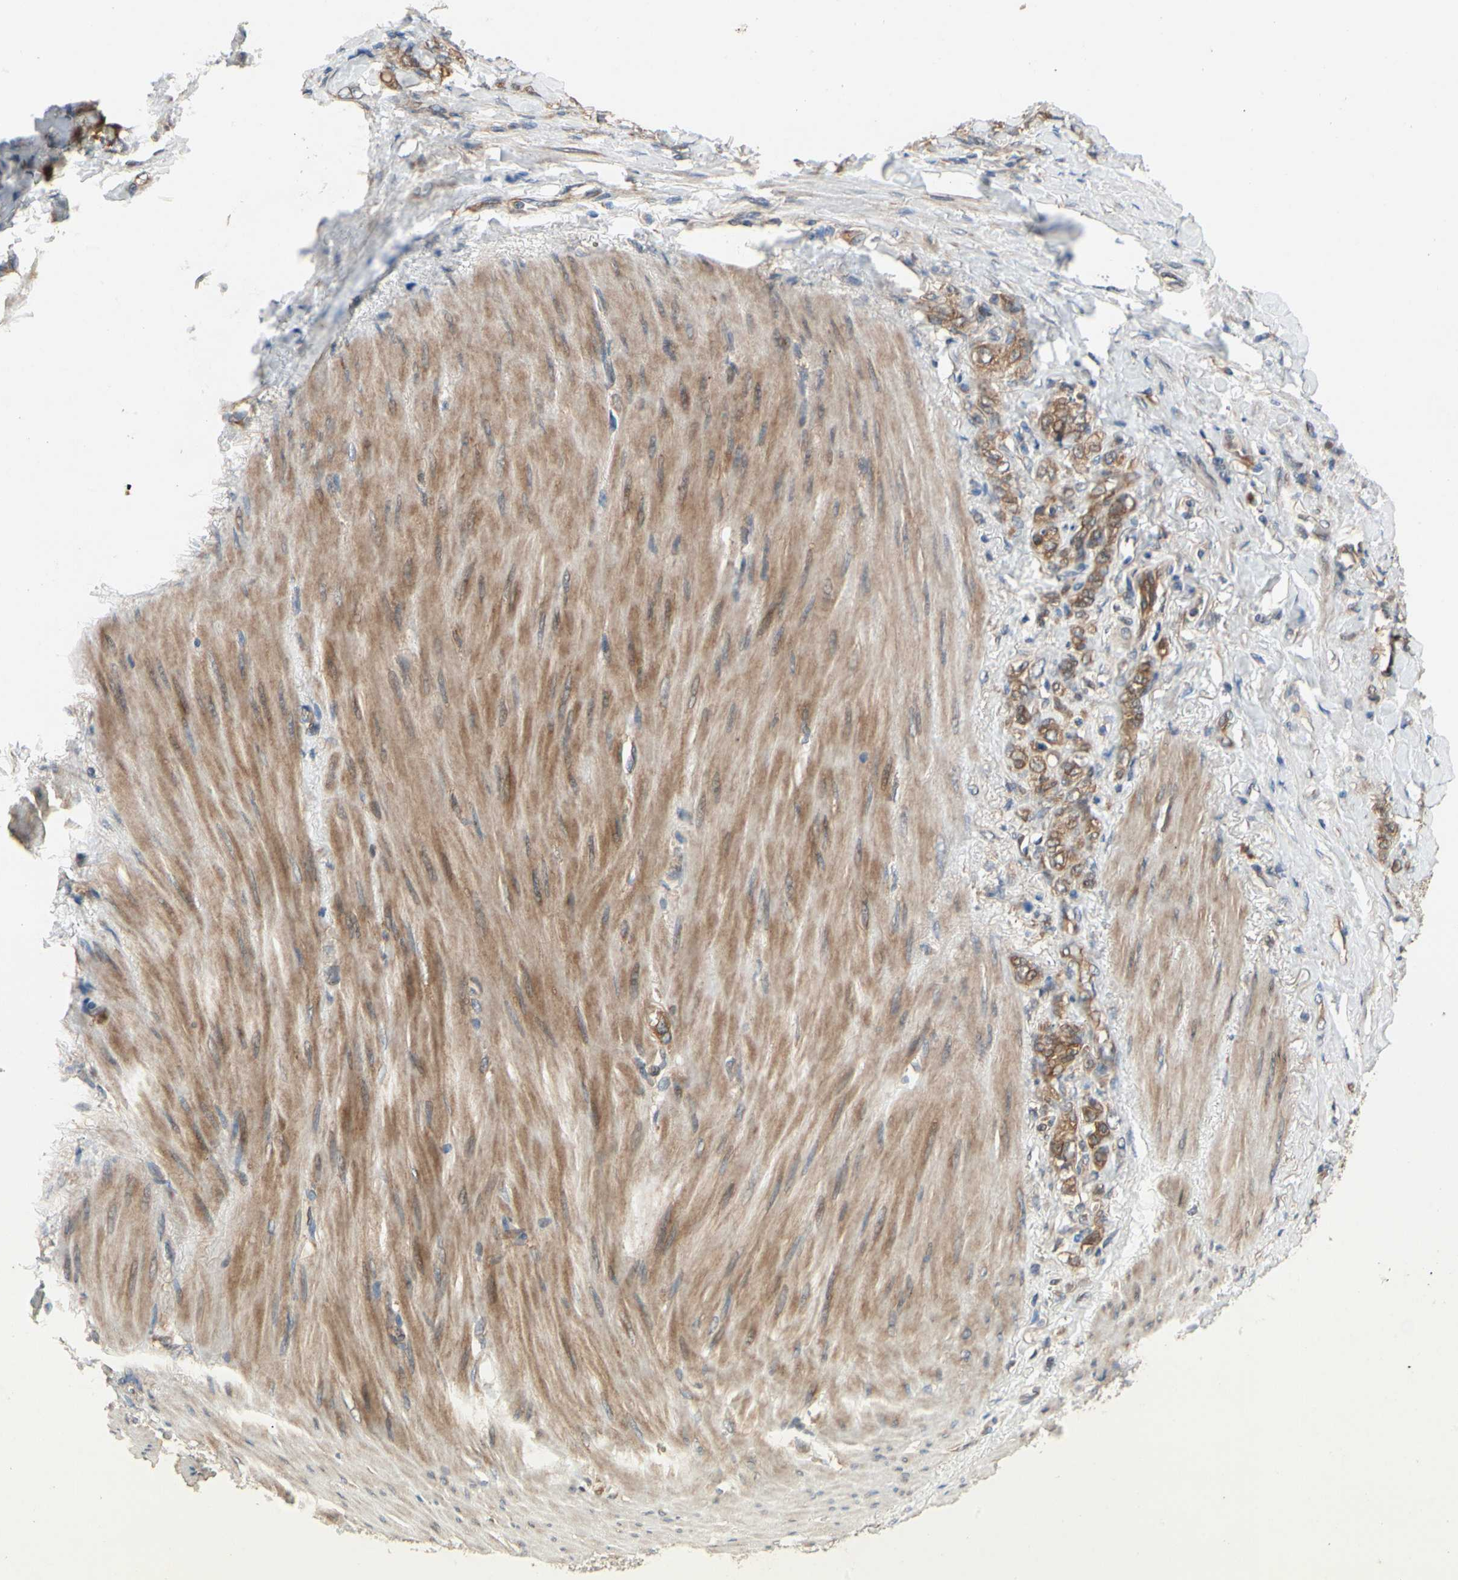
{"staining": {"intensity": "moderate", "quantity": ">75%", "location": "cytoplasmic/membranous"}, "tissue": "stomach cancer", "cell_type": "Tumor cells", "image_type": "cancer", "snomed": [{"axis": "morphology", "description": "Adenocarcinoma, NOS"}, {"axis": "topography", "description": "Stomach"}], "caption": "Stomach cancer tissue shows moderate cytoplasmic/membranous expression in about >75% of tumor cells", "gene": "TDRP", "patient": {"sex": "male", "age": 82}}